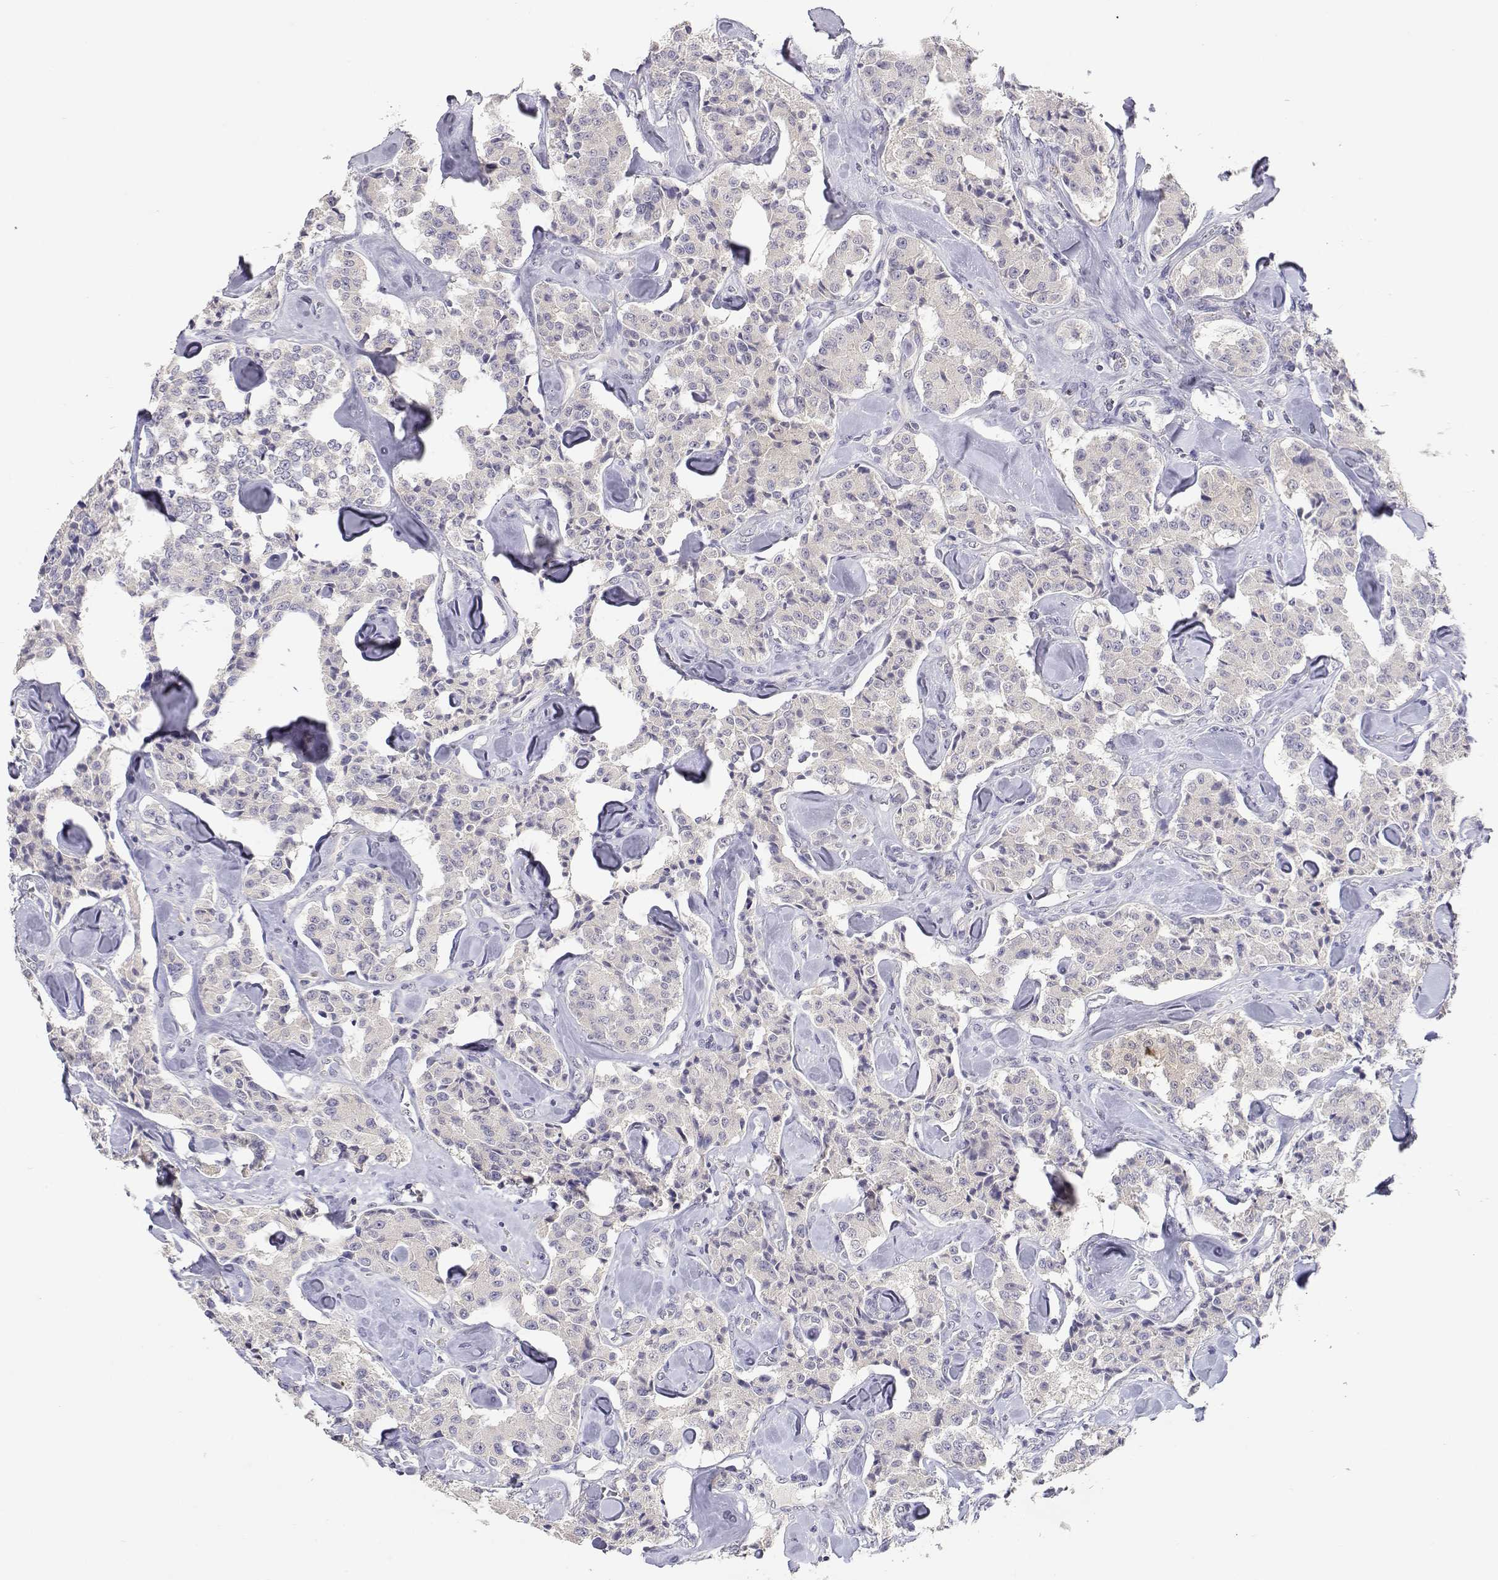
{"staining": {"intensity": "negative", "quantity": "none", "location": "none"}, "tissue": "carcinoid", "cell_type": "Tumor cells", "image_type": "cancer", "snomed": [{"axis": "morphology", "description": "Carcinoid, malignant, NOS"}, {"axis": "topography", "description": "Pancreas"}], "caption": "High power microscopy histopathology image of an immunohistochemistry (IHC) histopathology image of carcinoid, revealing no significant staining in tumor cells.", "gene": "ADA", "patient": {"sex": "male", "age": 41}}